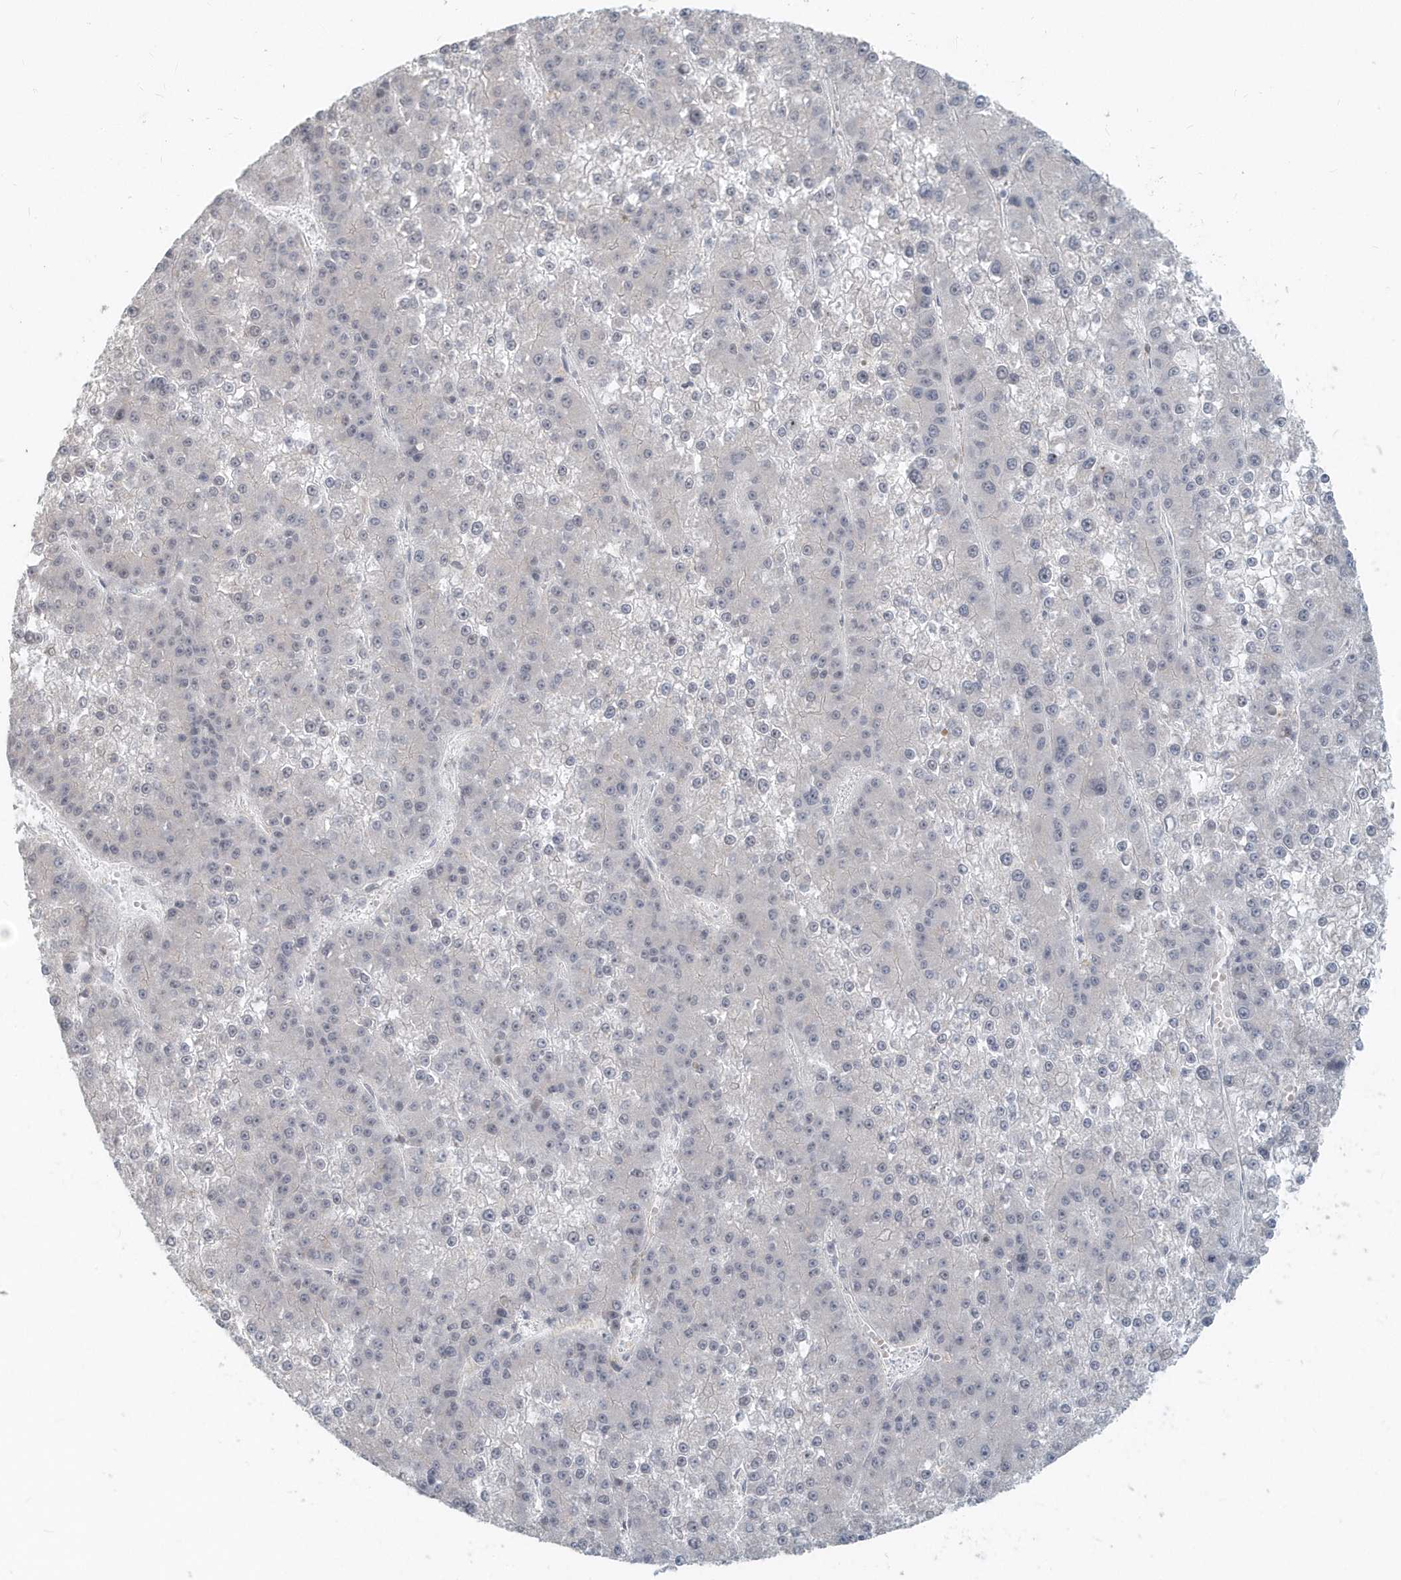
{"staining": {"intensity": "negative", "quantity": "none", "location": "none"}, "tissue": "liver cancer", "cell_type": "Tumor cells", "image_type": "cancer", "snomed": [{"axis": "morphology", "description": "Carcinoma, Hepatocellular, NOS"}, {"axis": "topography", "description": "Liver"}], "caption": "High magnification brightfield microscopy of hepatocellular carcinoma (liver) stained with DAB (brown) and counterstained with hematoxylin (blue): tumor cells show no significant expression. (Stains: DAB immunohistochemistry (IHC) with hematoxylin counter stain, Microscopy: brightfield microscopy at high magnification).", "gene": "NAPB", "patient": {"sex": "female", "age": 73}}